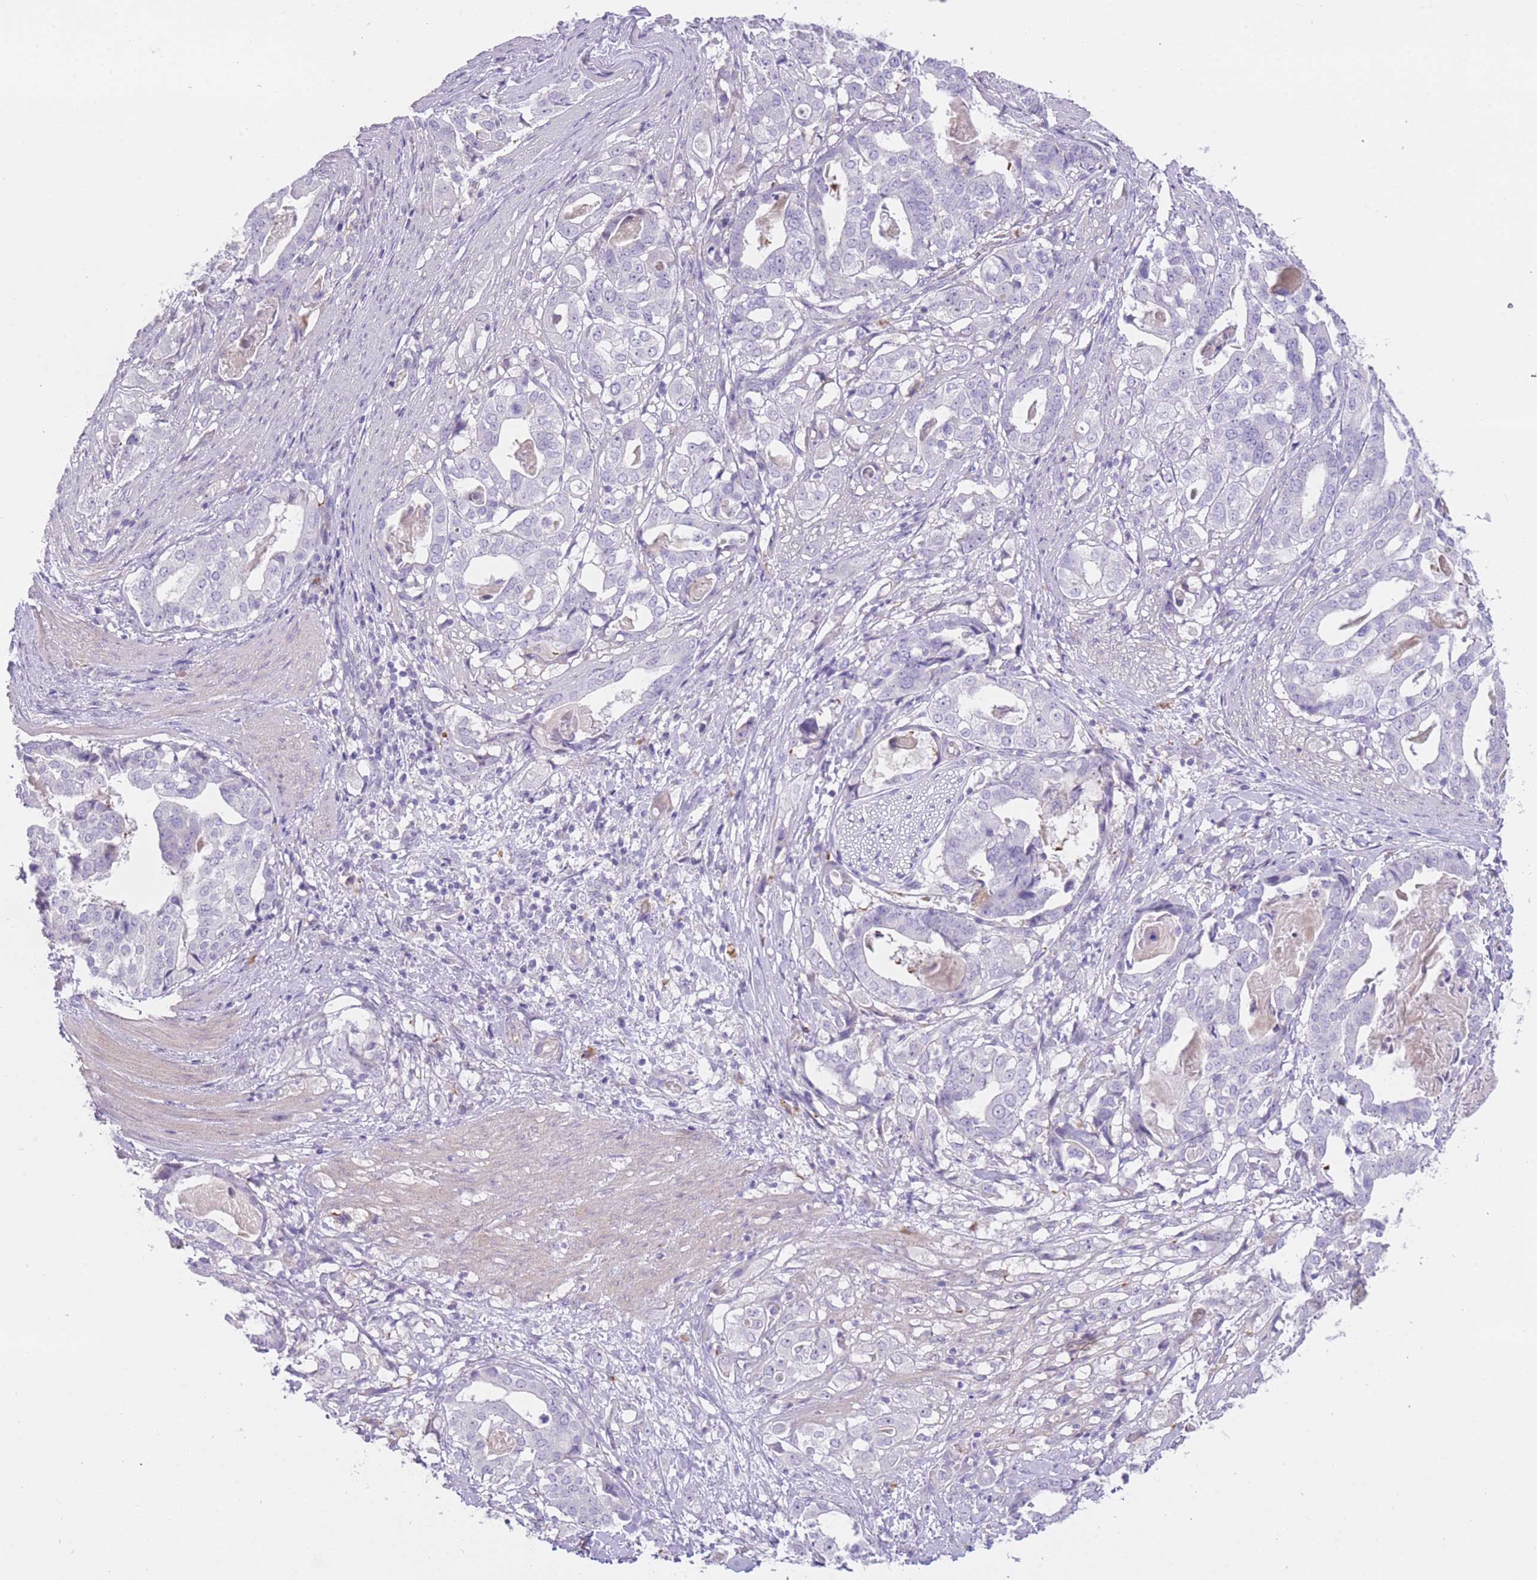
{"staining": {"intensity": "negative", "quantity": "none", "location": "none"}, "tissue": "stomach cancer", "cell_type": "Tumor cells", "image_type": "cancer", "snomed": [{"axis": "morphology", "description": "Adenocarcinoma, NOS"}, {"axis": "topography", "description": "Stomach"}], "caption": "The IHC photomicrograph has no significant staining in tumor cells of adenocarcinoma (stomach) tissue. (Immunohistochemistry, brightfield microscopy, high magnification).", "gene": "IMPG1", "patient": {"sex": "male", "age": 48}}